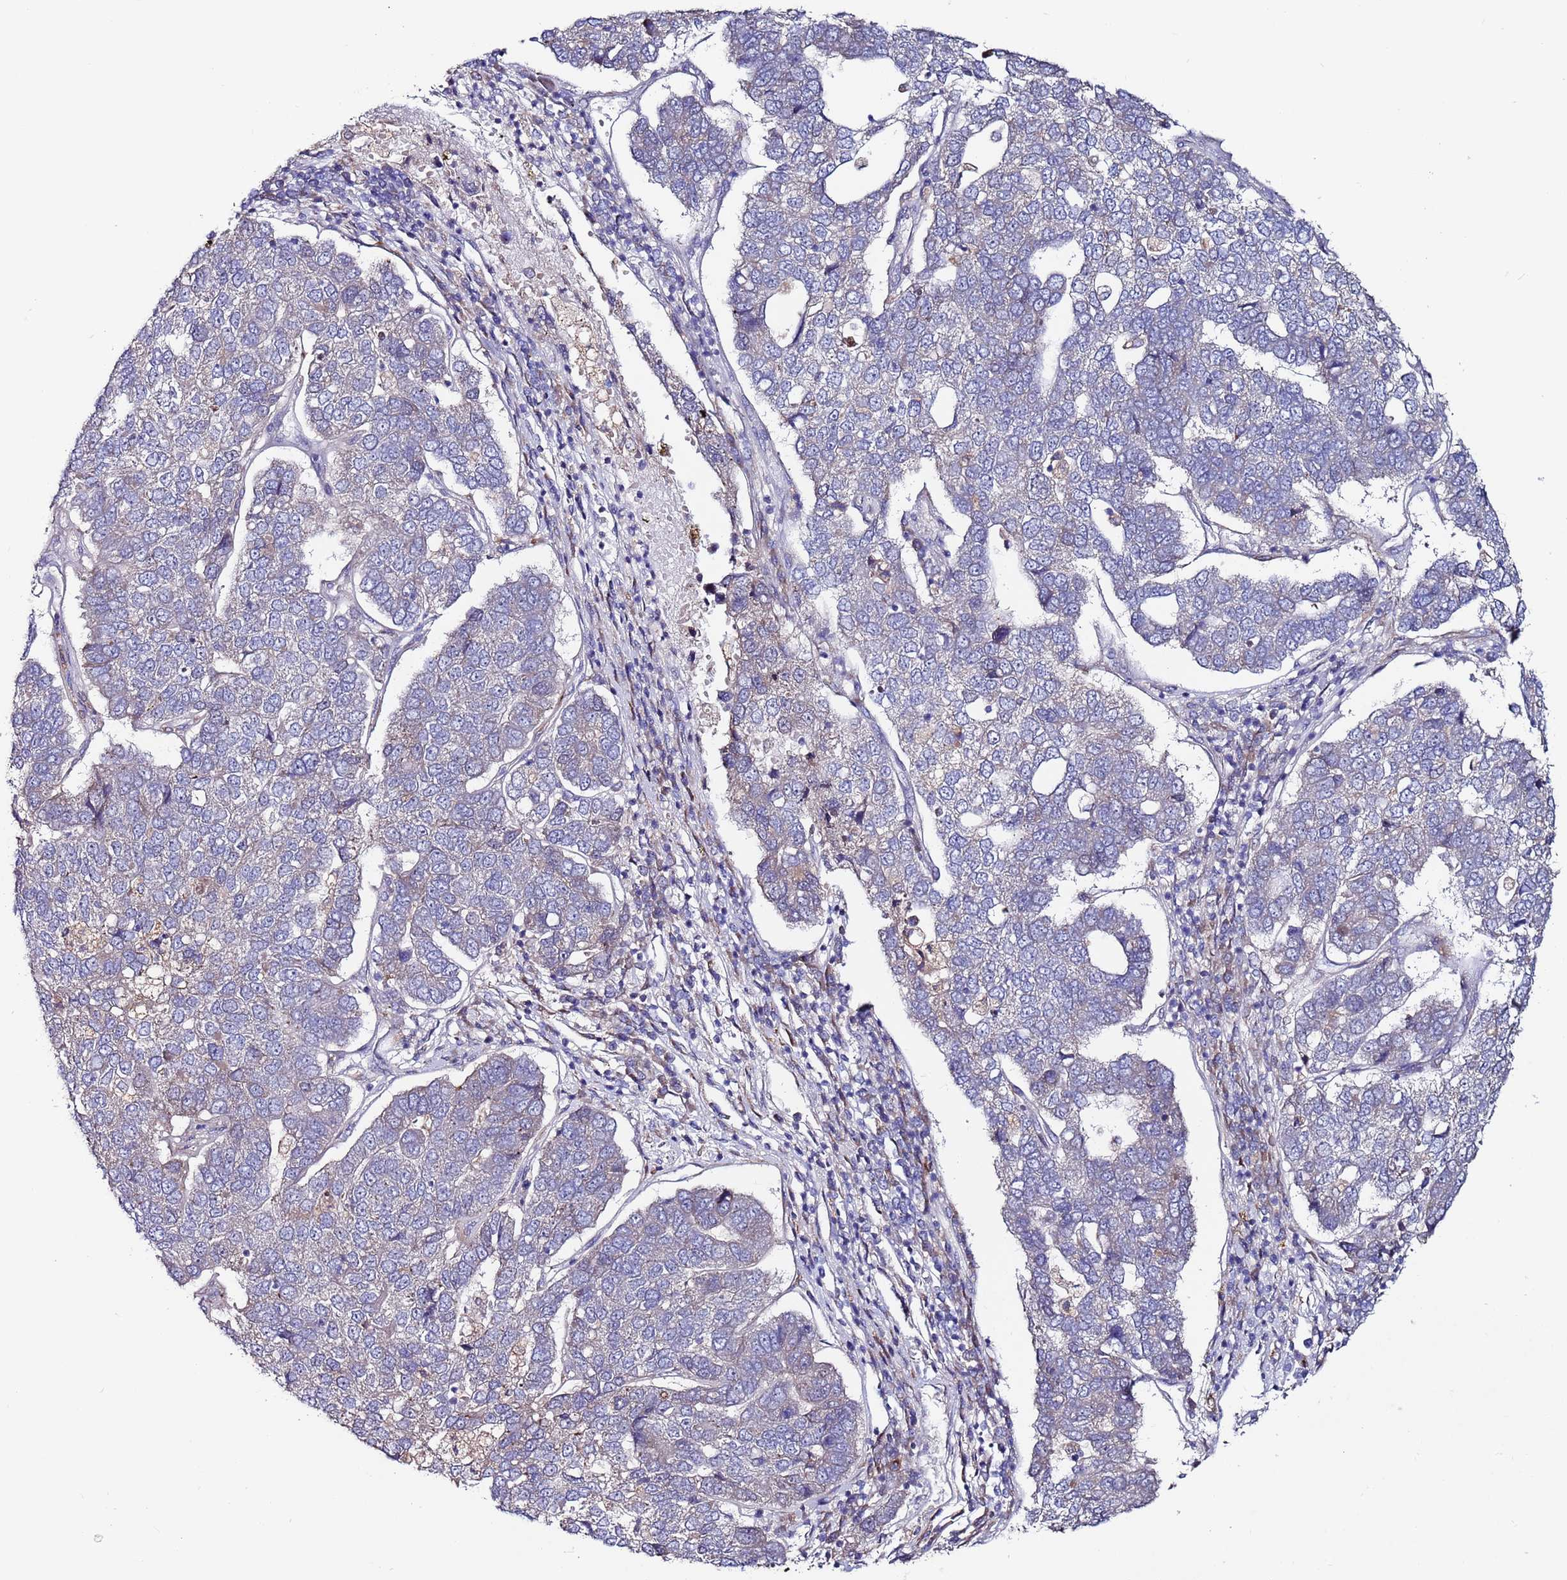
{"staining": {"intensity": "negative", "quantity": "none", "location": "none"}, "tissue": "pancreatic cancer", "cell_type": "Tumor cells", "image_type": "cancer", "snomed": [{"axis": "morphology", "description": "Adenocarcinoma, NOS"}, {"axis": "topography", "description": "Pancreas"}], "caption": "Immunohistochemical staining of adenocarcinoma (pancreatic) shows no significant staining in tumor cells.", "gene": "FBXO27", "patient": {"sex": "female", "age": 61}}